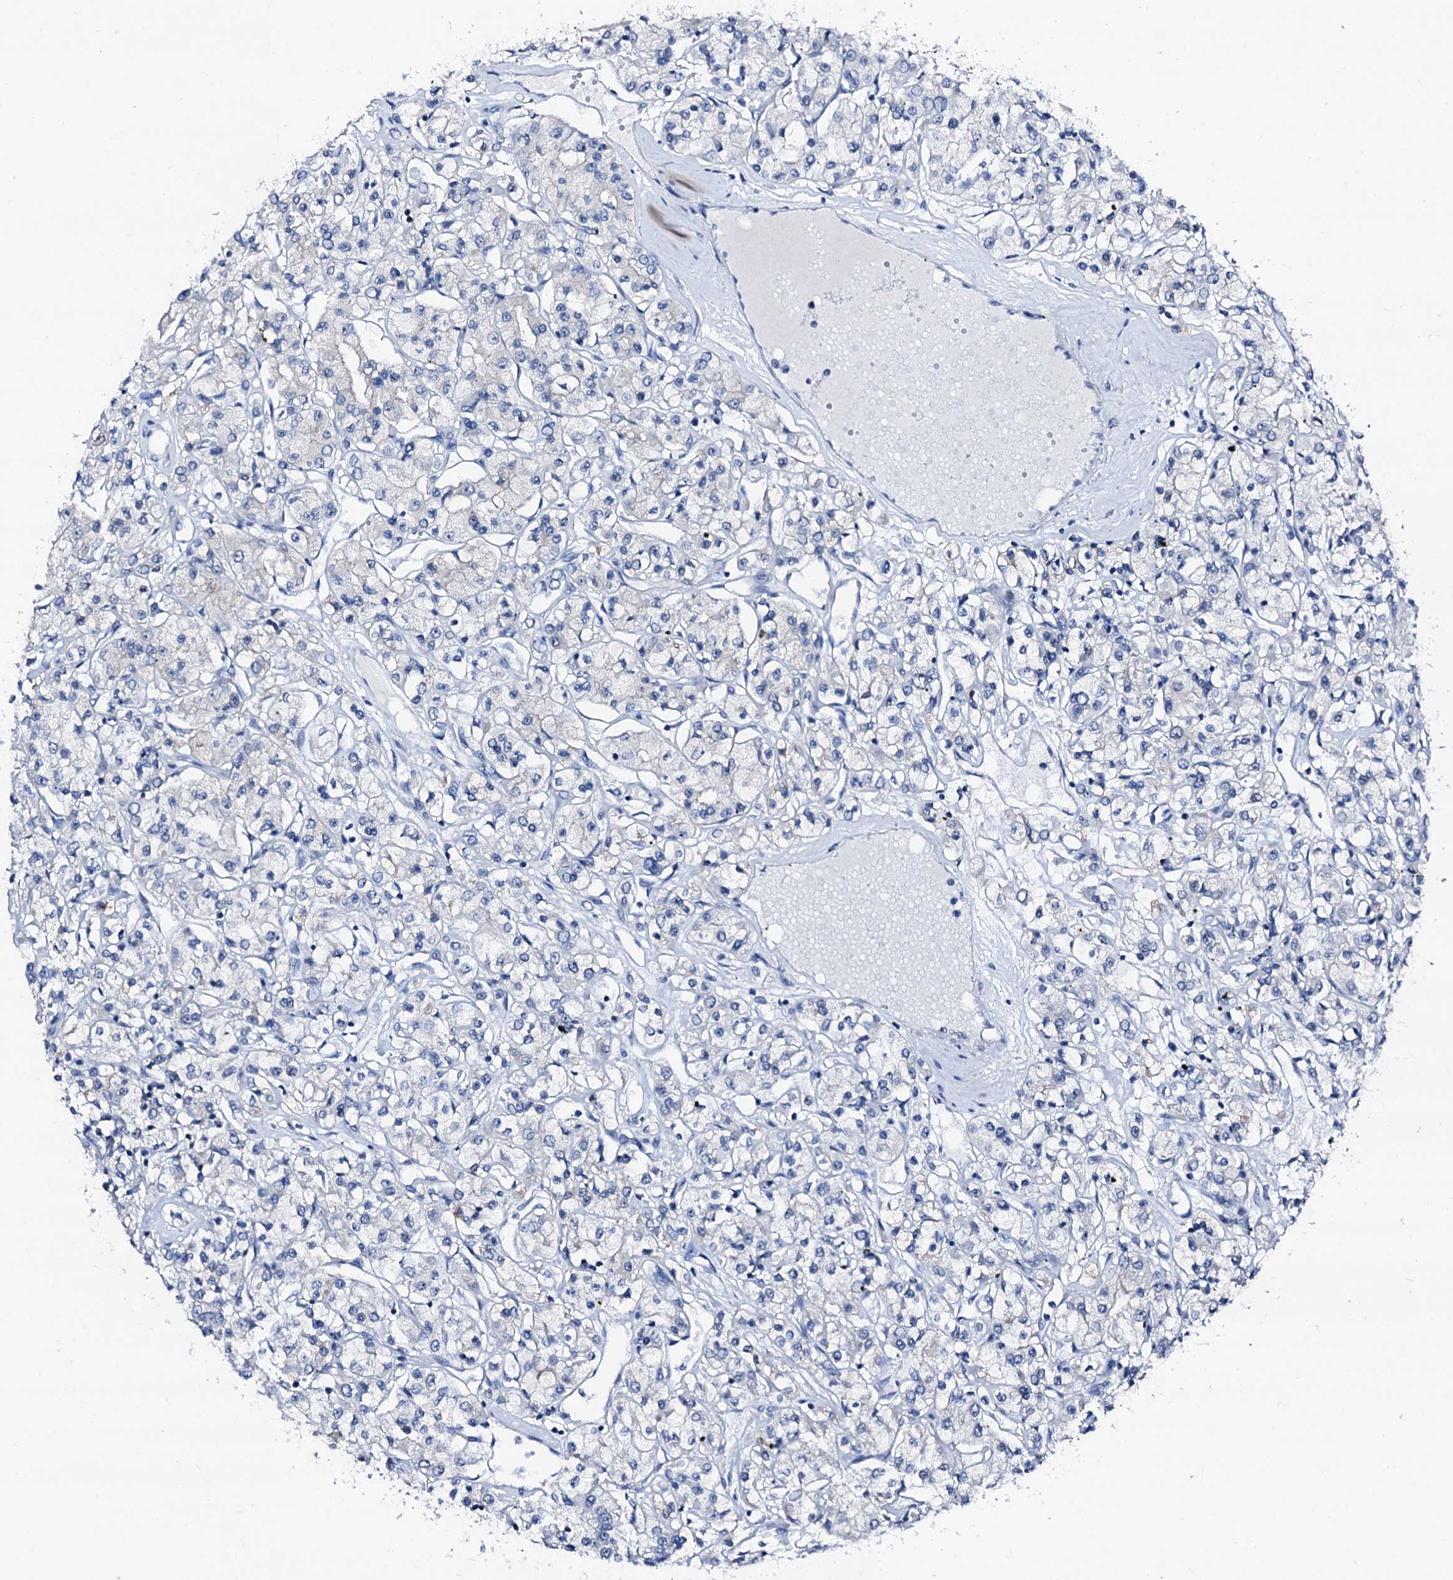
{"staining": {"intensity": "negative", "quantity": "none", "location": "none"}, "tissue": "renal cancer", "cell_type": "Tumor cells", "image_type": "cancer", "snomed": [{"axis": "morphology", "description": "Adenocarcinoma, NOS"}, {"axis": "topography", "description": "Kidney"}], "caption": "This is an immunohistochemistry photomicrograph of human renal cancer. There is no expression in tumor cells.", "gene": "TRAFD1", "patient": {"sex": "female", "age": 59}}